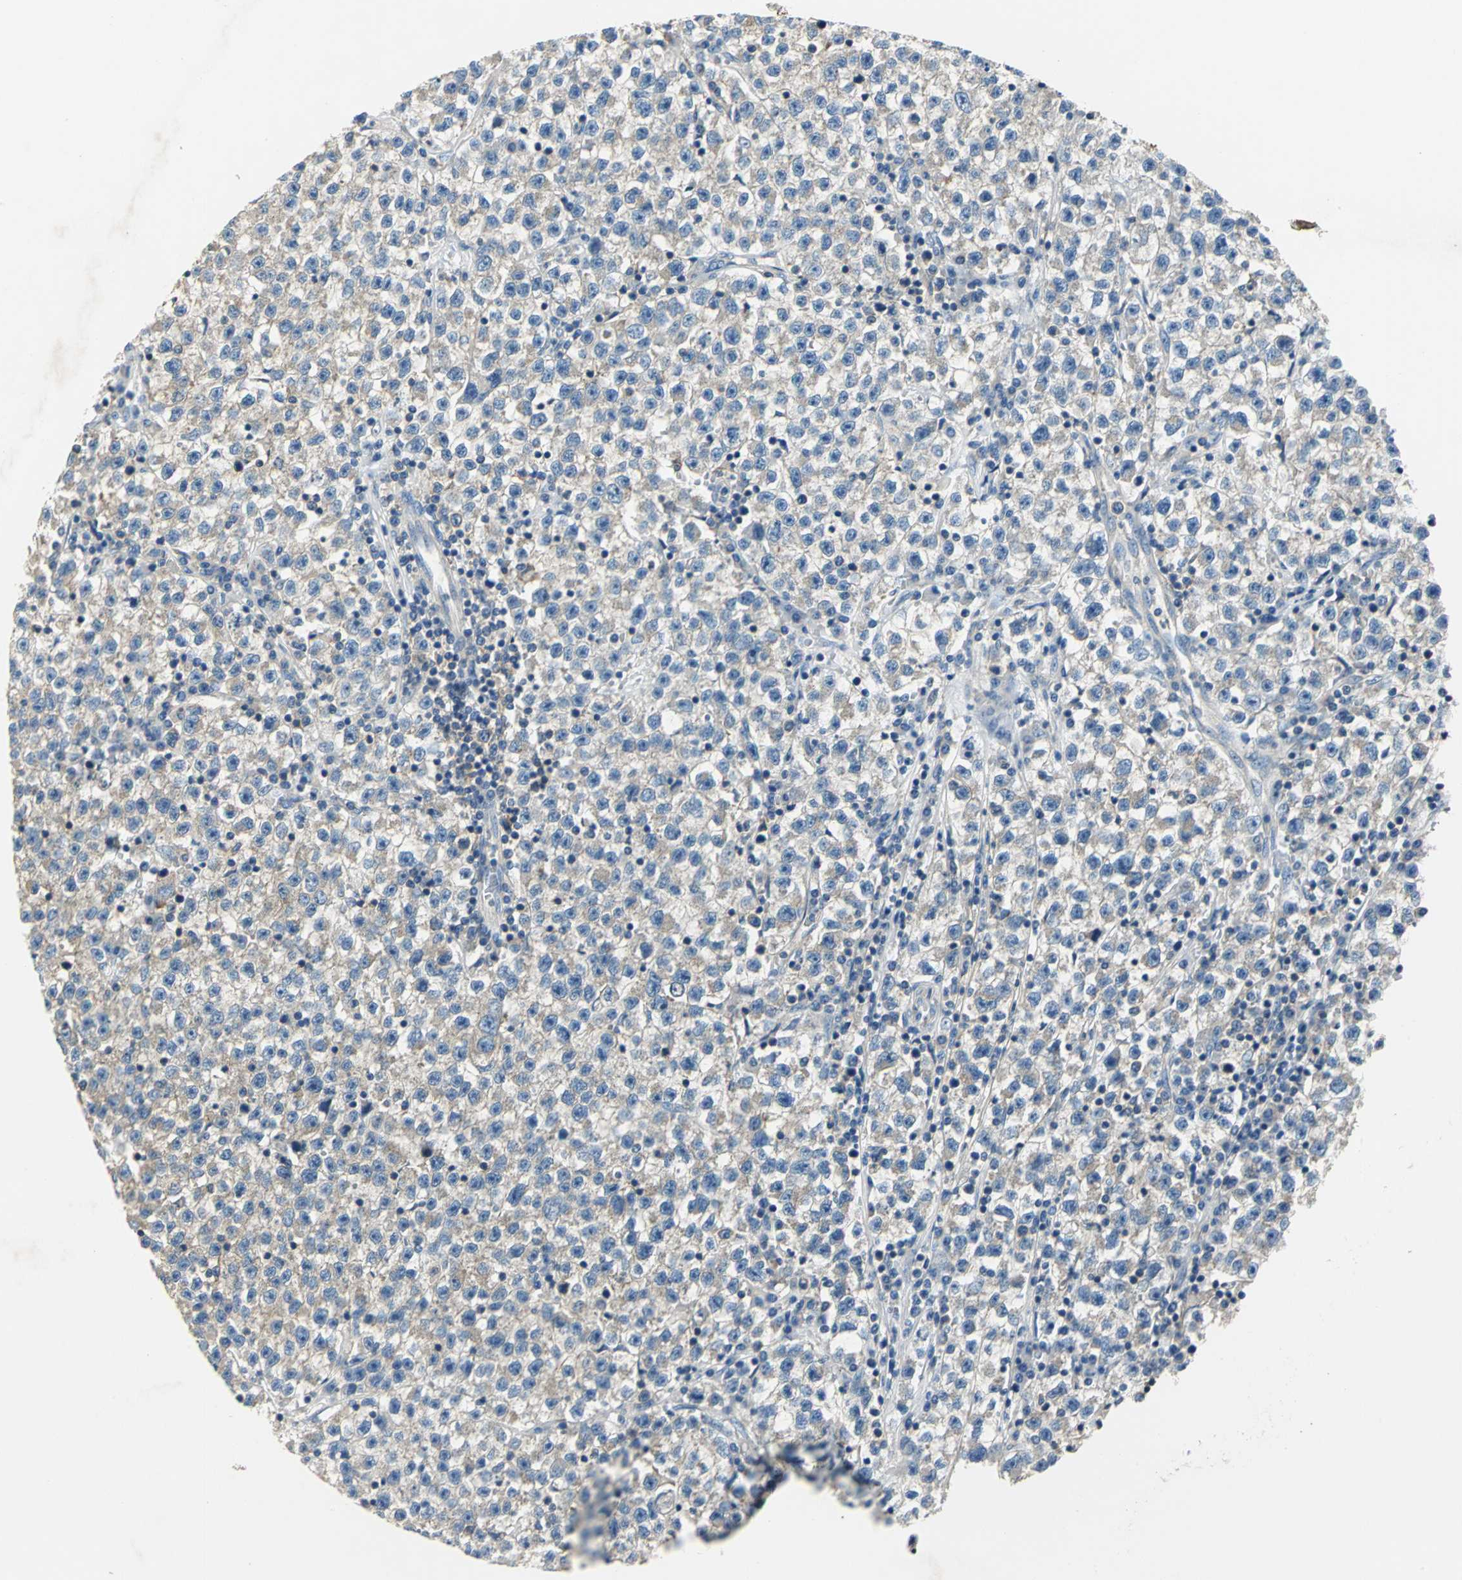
{"staining": {"intensity": "weak", "quantity": ">75%", "location": "cytoplasmic/membranous"}, "tissue": "testis cancer", "cell_type": "Tumor cells", "image_type": "cancer", "snomed": [{"axis": "morphology", "description": "Seminoma, NOS"}, {"axis": "topography", "description": "Testis"}], "caption": "The immunohistochemical stain shows weak cytoplasmic/membranous positivity in tumor cells of testis seminoma tissue.", "gene": "DDX3Y", "patient": {"sex": "male", "age": 22}}